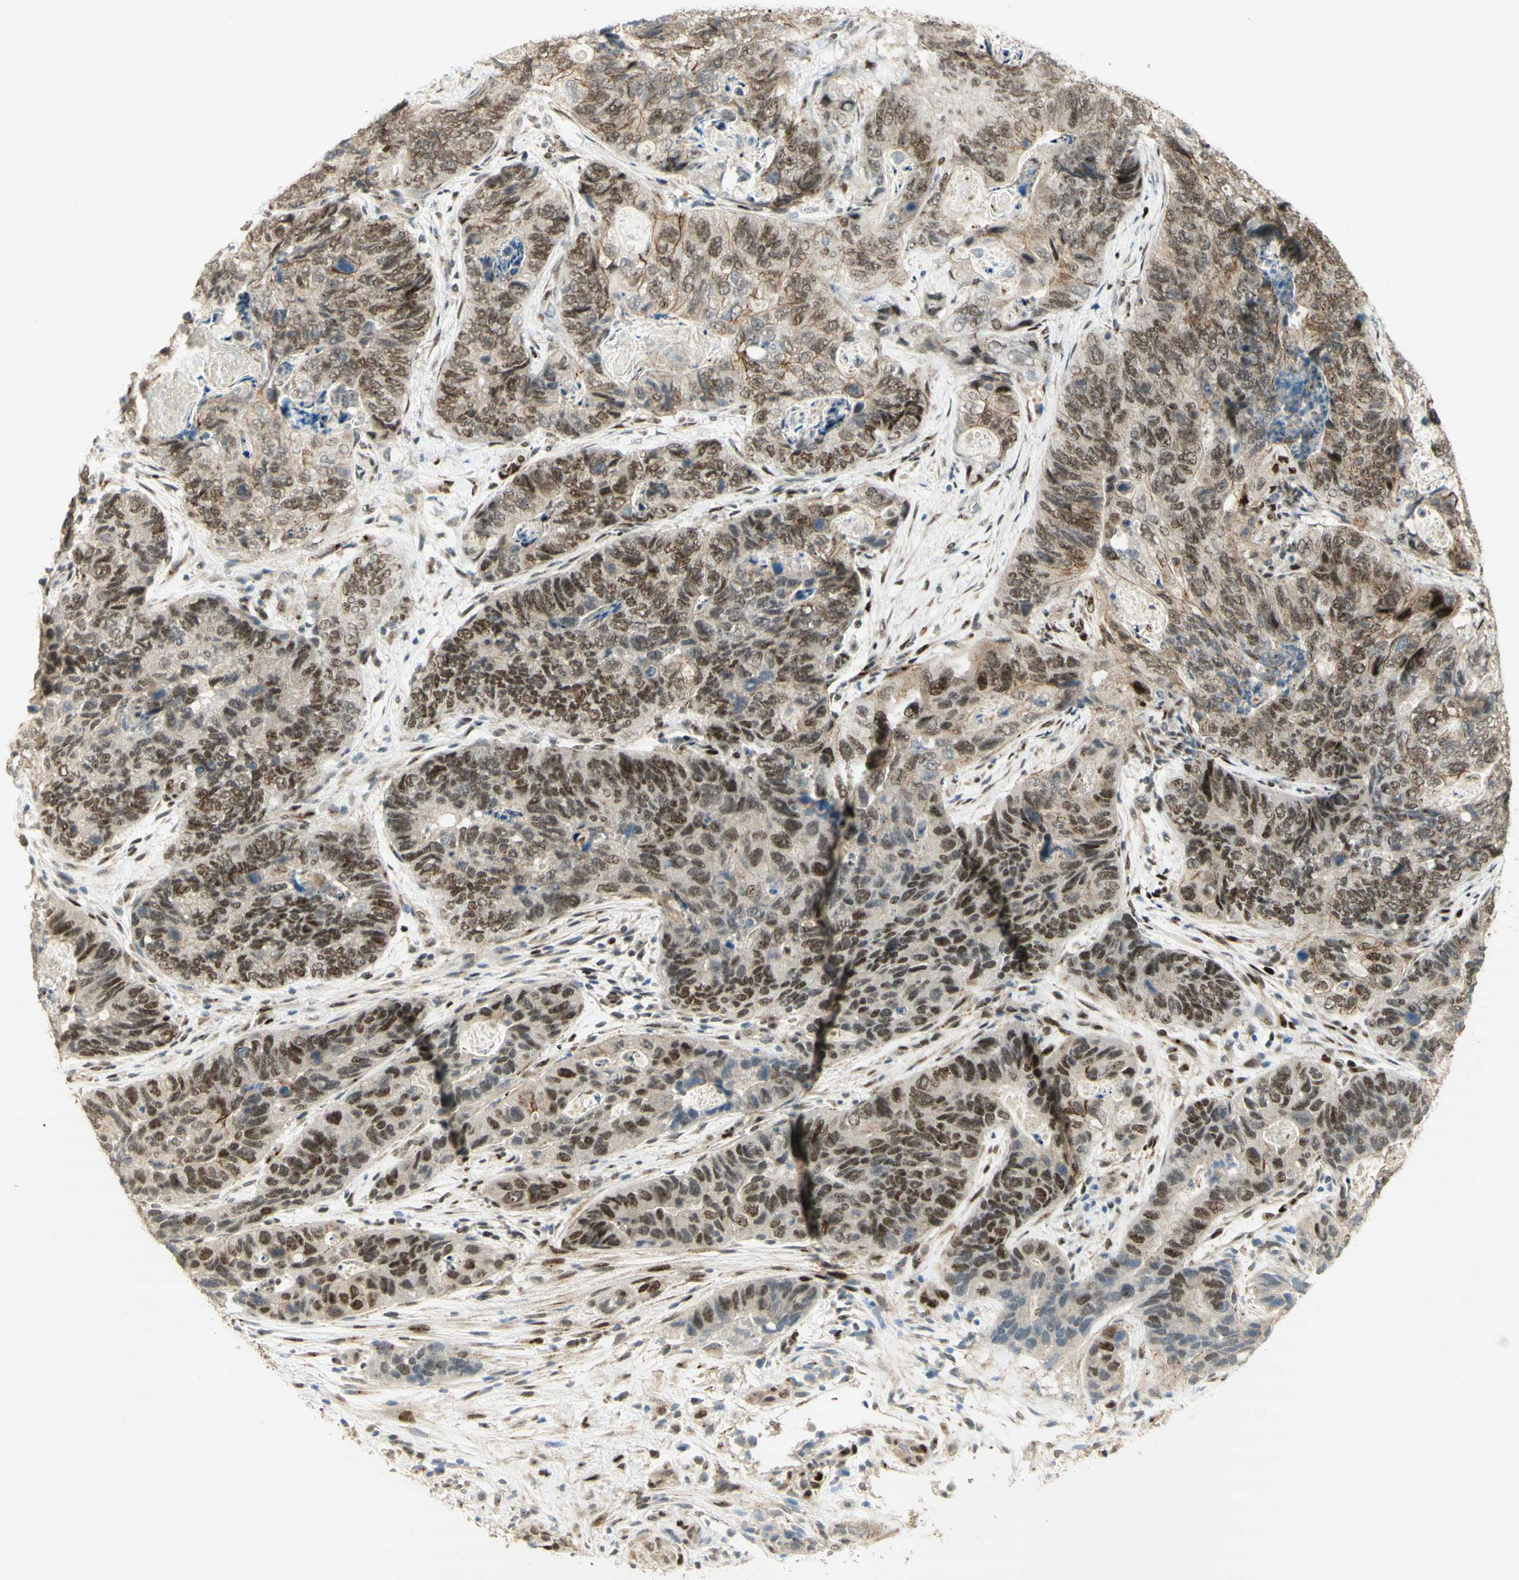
{"staining": {"intensity": "moderate", "quantity": ">75%", "location": "nuclear"}, "tissue": "stomach cancer", "cell_type": "Tumor cells", "image_type": "cancer", "snomed": [{"axis": "morphology", "description": "Adenocarcinoma, NOS"}, {"axis": "topography", "description": "Stomach"}], "caption": "Protein expression analysis of stomach cancer reveals moderate nuclear staining in about >75% of tumor cells. The staining was performed using DAB, with brown indicating positive protein expression. Nuclei are stained blue with hematoxylin.", "gene": "FOXP1", "patient": {"sex": "female", "age": 89}}